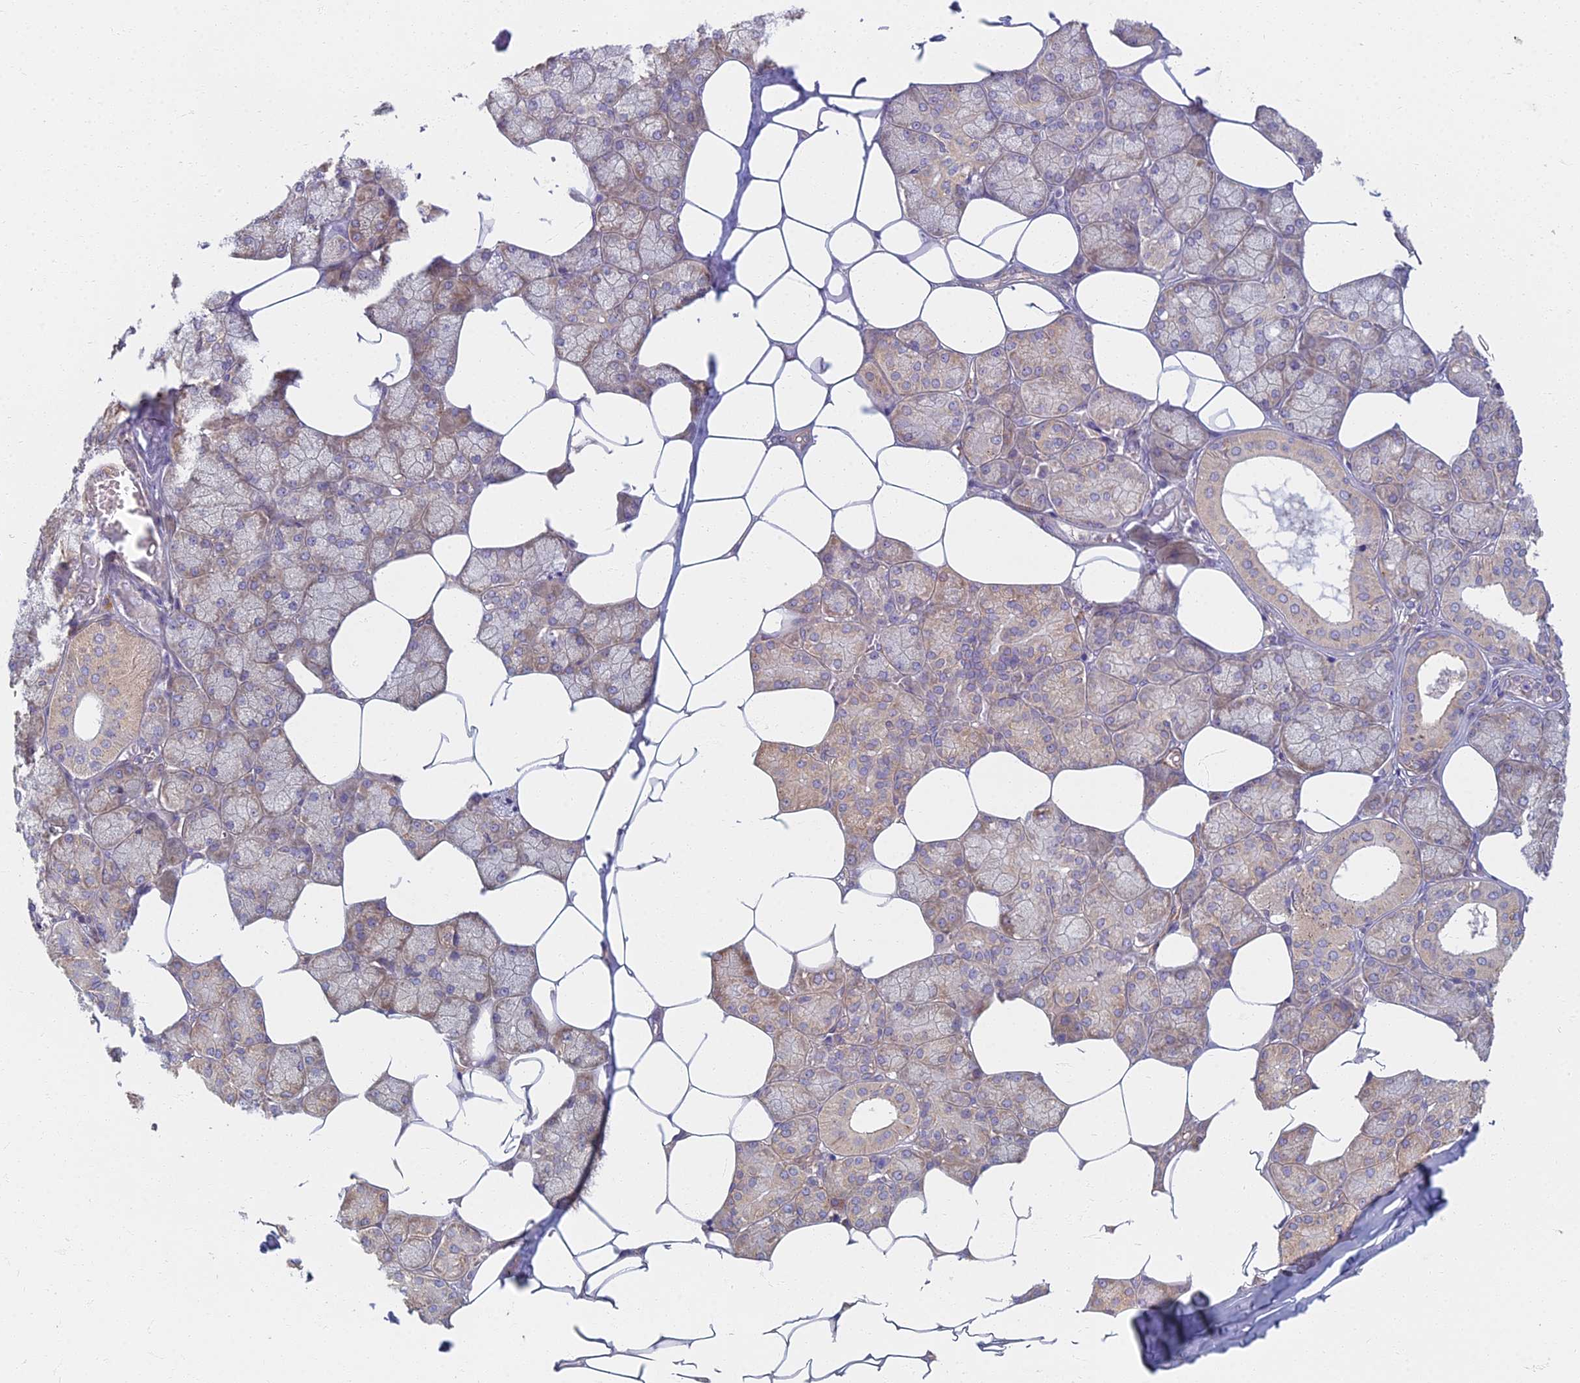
{"staining": {"intensity": "moderate", "quantity": ">75%", "location": "cytoplasmic/membranous"}, "tissue": "salivary gland", "cell_type": "Glandular cells", "image_type": "normal", "snomed": [{"axis": "morphology", "description": "Normal tissue, NOS"}, {"axis": "topography", "description": "Salivary gland"}], "caption": "Glandular cells demonstrate medium levels of moderate cytoplasmic/membranous expression in approximately >75% of cells in normal human salivary gland. Using DAB (brown) and hematoxylin (blue) stains, captured at high magnification using brightfield microscopy.", "gene": "RBSN", "patient": {"sex": "male", "age": 62}}